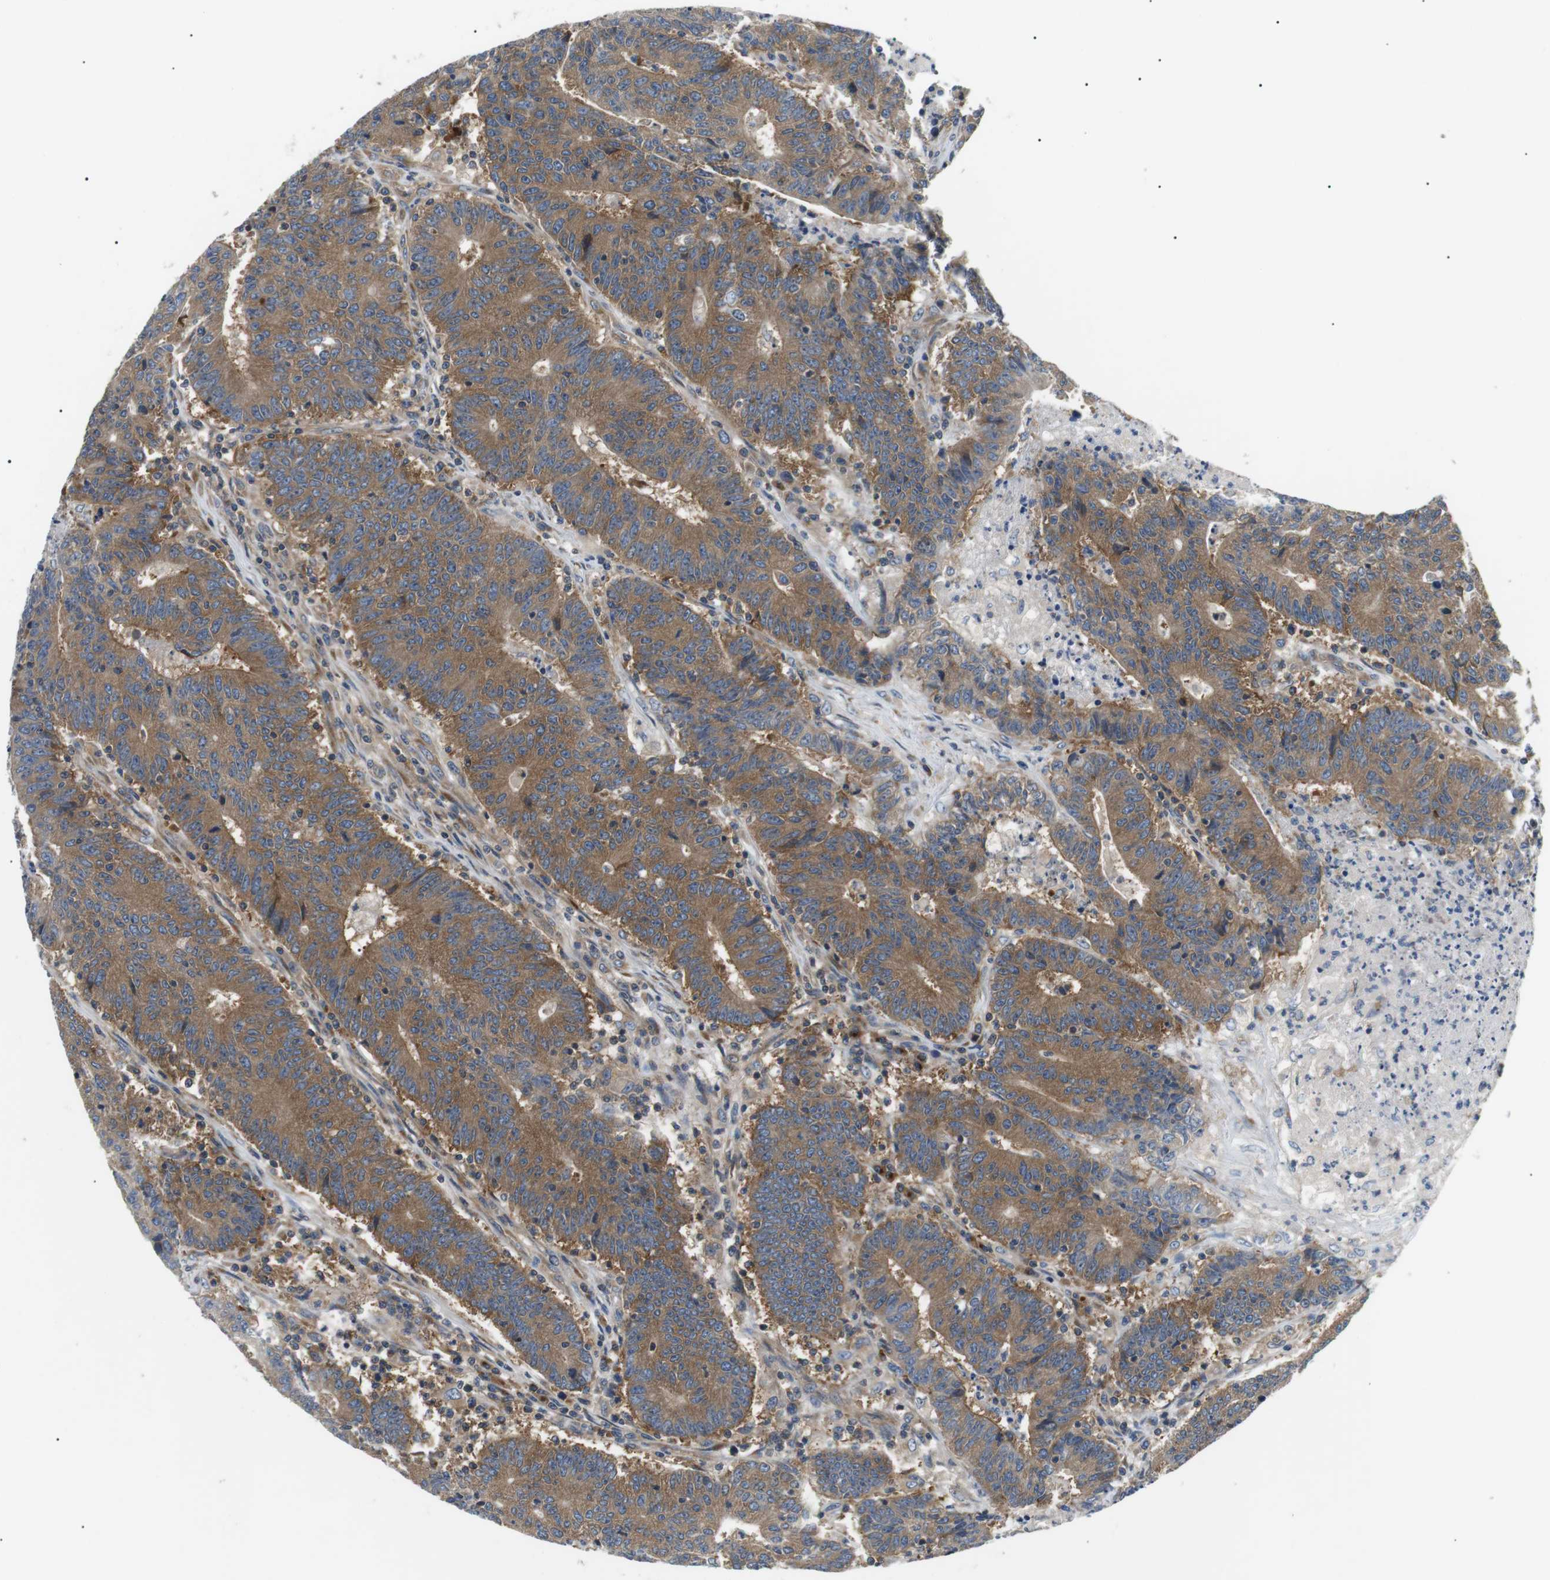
{"staining": {"intensity": "moderate", "quantity": ">75%", "location": "cytoplasmic/membranous"}, "tissue": "colorectal cancer", "cell_type": "Tumor cells", "image_type": "cancer", "snomed": [{"axis": "morphology", "description": "Normal tissue, NOS"}, {"axis": "morphology", "description": "Adenocarcinoma, NOS"}, {"axis": "topography", "description": "Colon"}], "caption": "Colorectal cancer stained with DAB (3,3'-diaminobenzidine) immunohistochemistry shows medium levels of moderate cytoplasmic/membranous staining in approximately >75% of tumor cells. Immunohistochemistry stains the protein of interest in brown and the nuclei are stained blue.", "gene": "DIPK1A", "patient": {"sex": "female", "age": 75}}